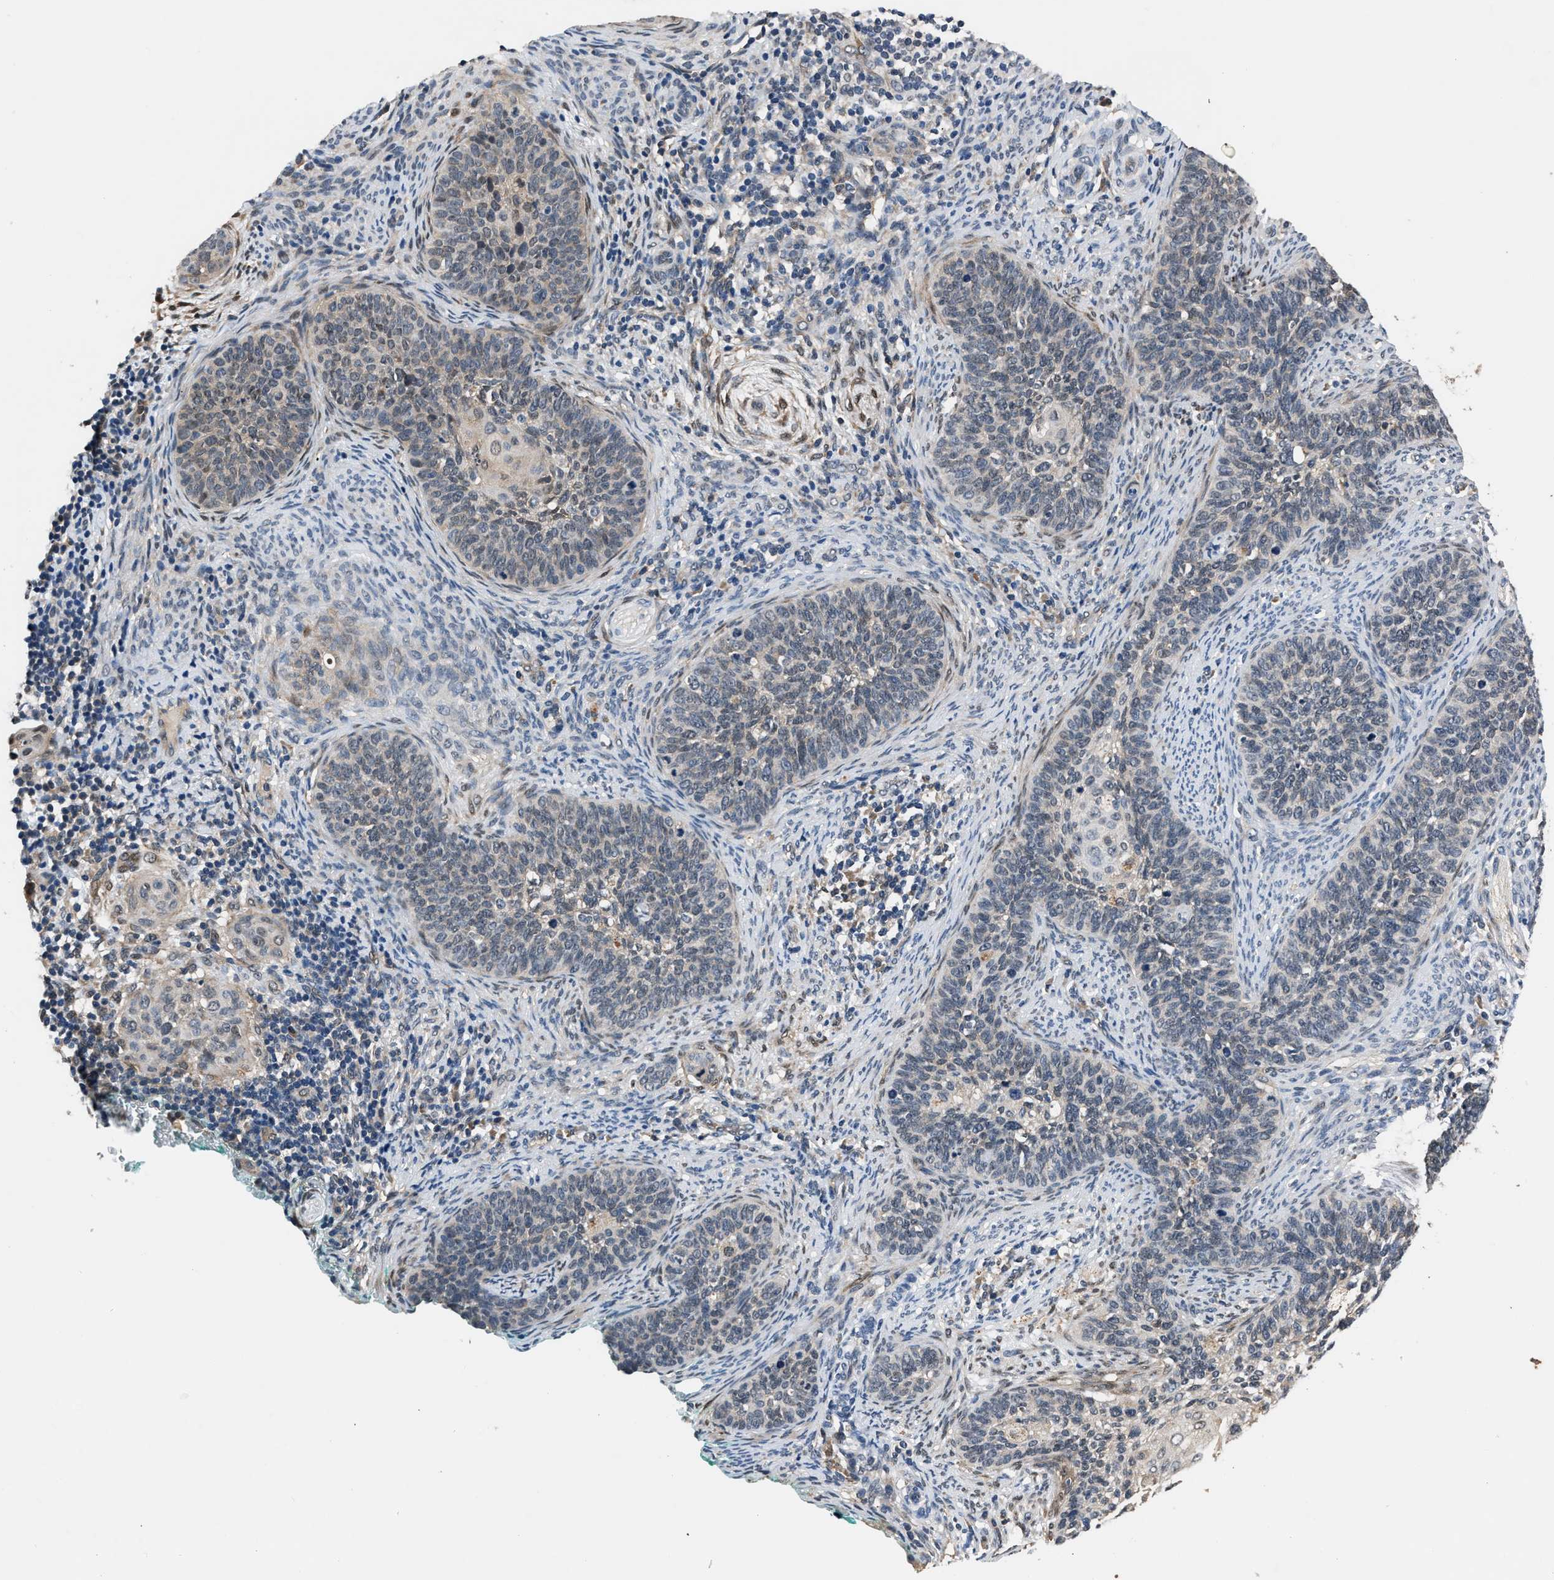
{"staining": {"intensity": "negative", "quantity": "none", "location": "none"}, "tissue": "cervical cancer", "cell_type": "Tumor cells", "image_type": "cancer", "snomed": [{"axis": "morphology", "description": "Squamous cell carcinoma, NOS"}, {"axis": "topography", "description": "Cervix"}], "caption": "Immunohistochemistry photomicrograph of neoplastic tissue: human squamous cell carcinoma (cervical) stained with DAB (3,3'-diaminobenzidine) demonstrates no significant protein positivity in tumor cells. The staining was performed using DAB to visualize the protein expression in brown, while the nuclei were stained in blue with hematoxylin (Magnification: 20x).", "gene": "TP53I3", "patient": {"sex": "female", "age": 33}}